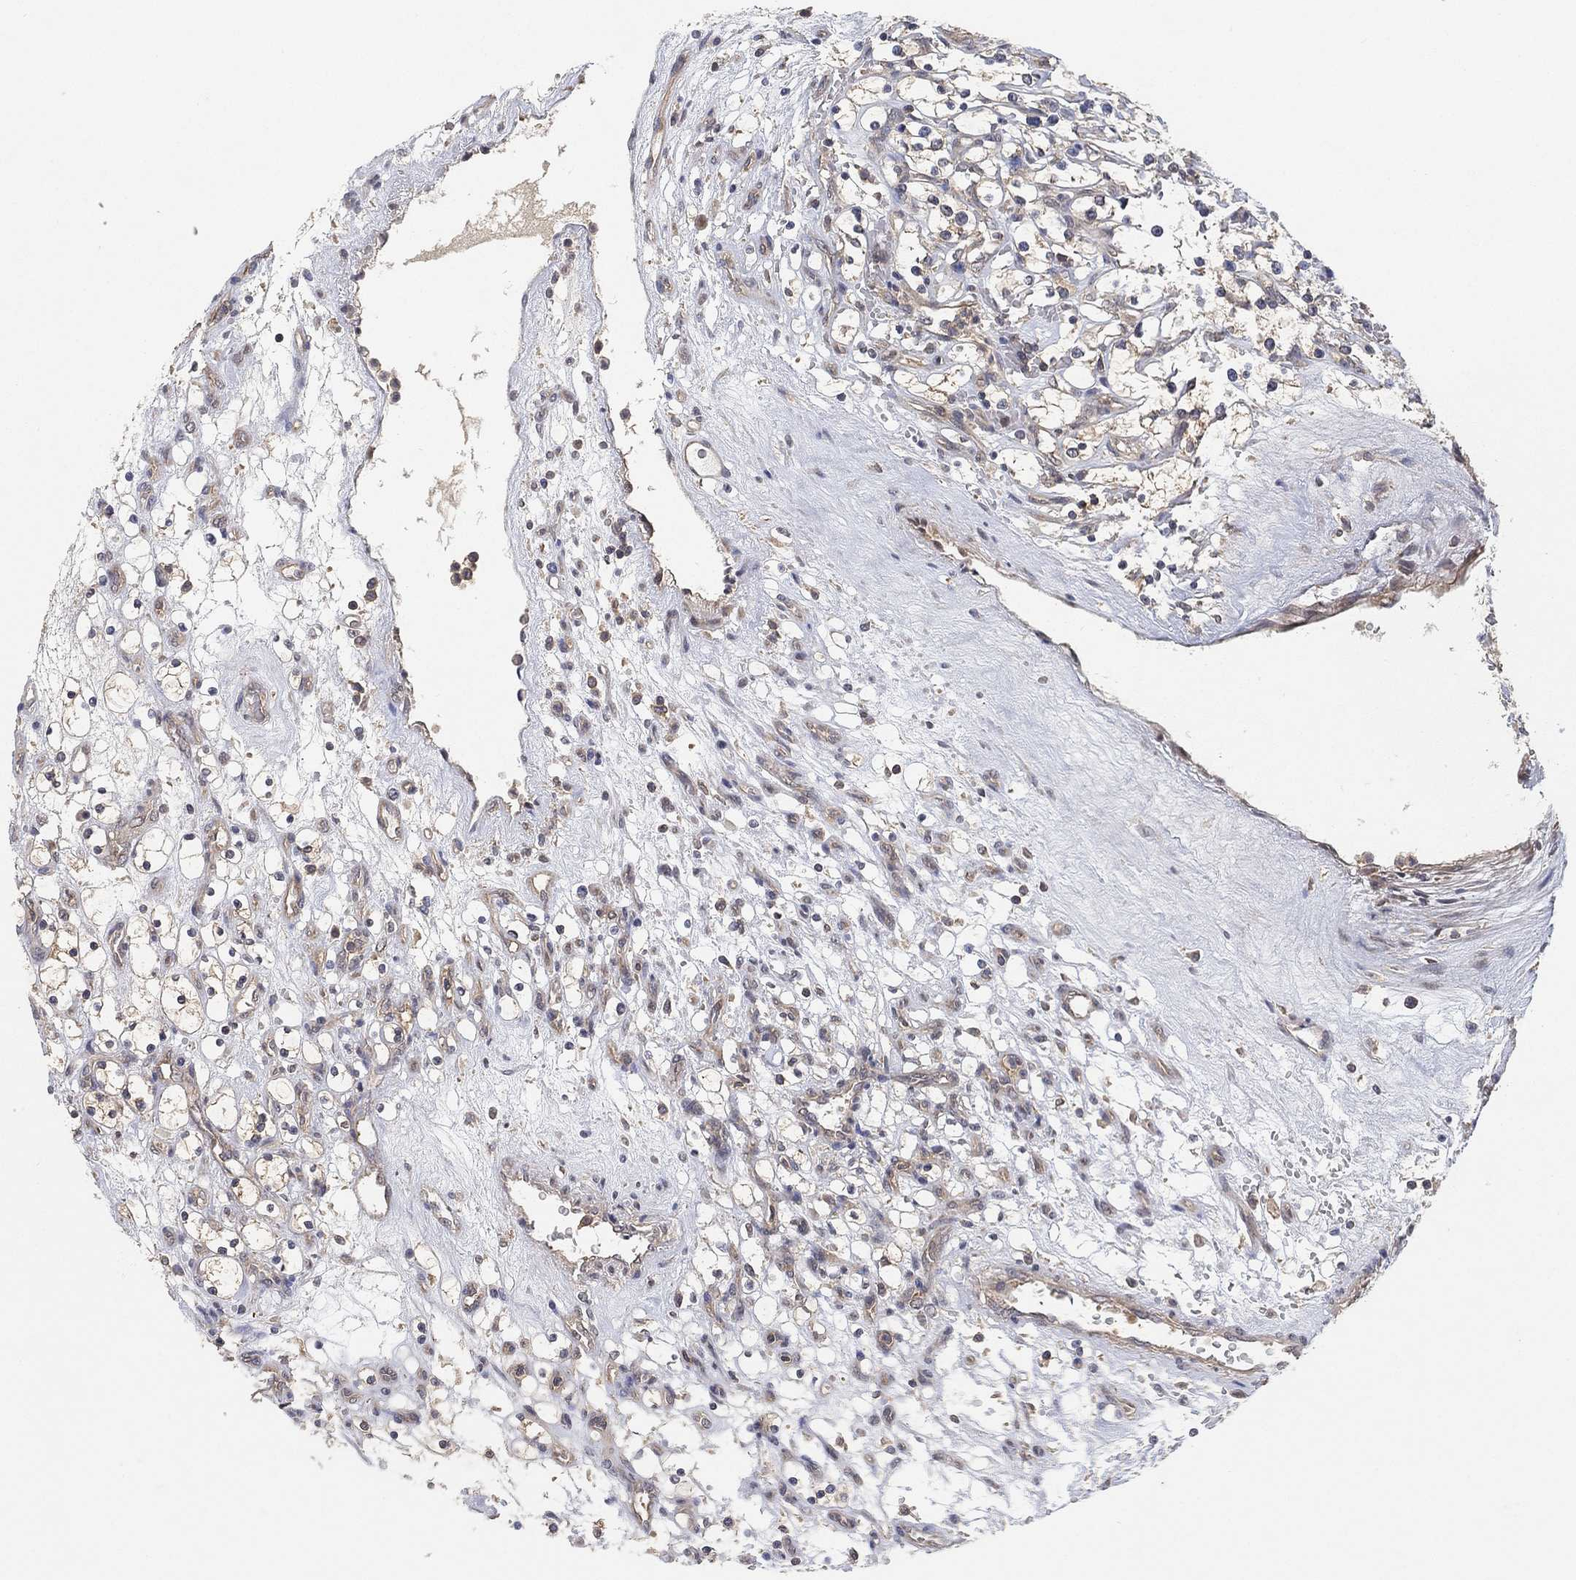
{"staining": {"intensity": "negative", "quantity": "none", "location": "none"}, "tissue": "renal cancer", "cell_type": "Tumor cells", "image_type": "cancer", "snomed": [{"axis": "morphology", "description": "Adenocarcinoma, NOS"}, {"axis": "topography", "description": "Kidney"}], "caption": "This micrograph is of renal cancer (adenocarcinoma) stained with immunohistochemistry (IHC) to label a protein in brown with the nuclei are counter-stained blue. There is no staining in tumor cells.", "gene": "CCDC43", "patient": {"sex": "female", "age": 69}}